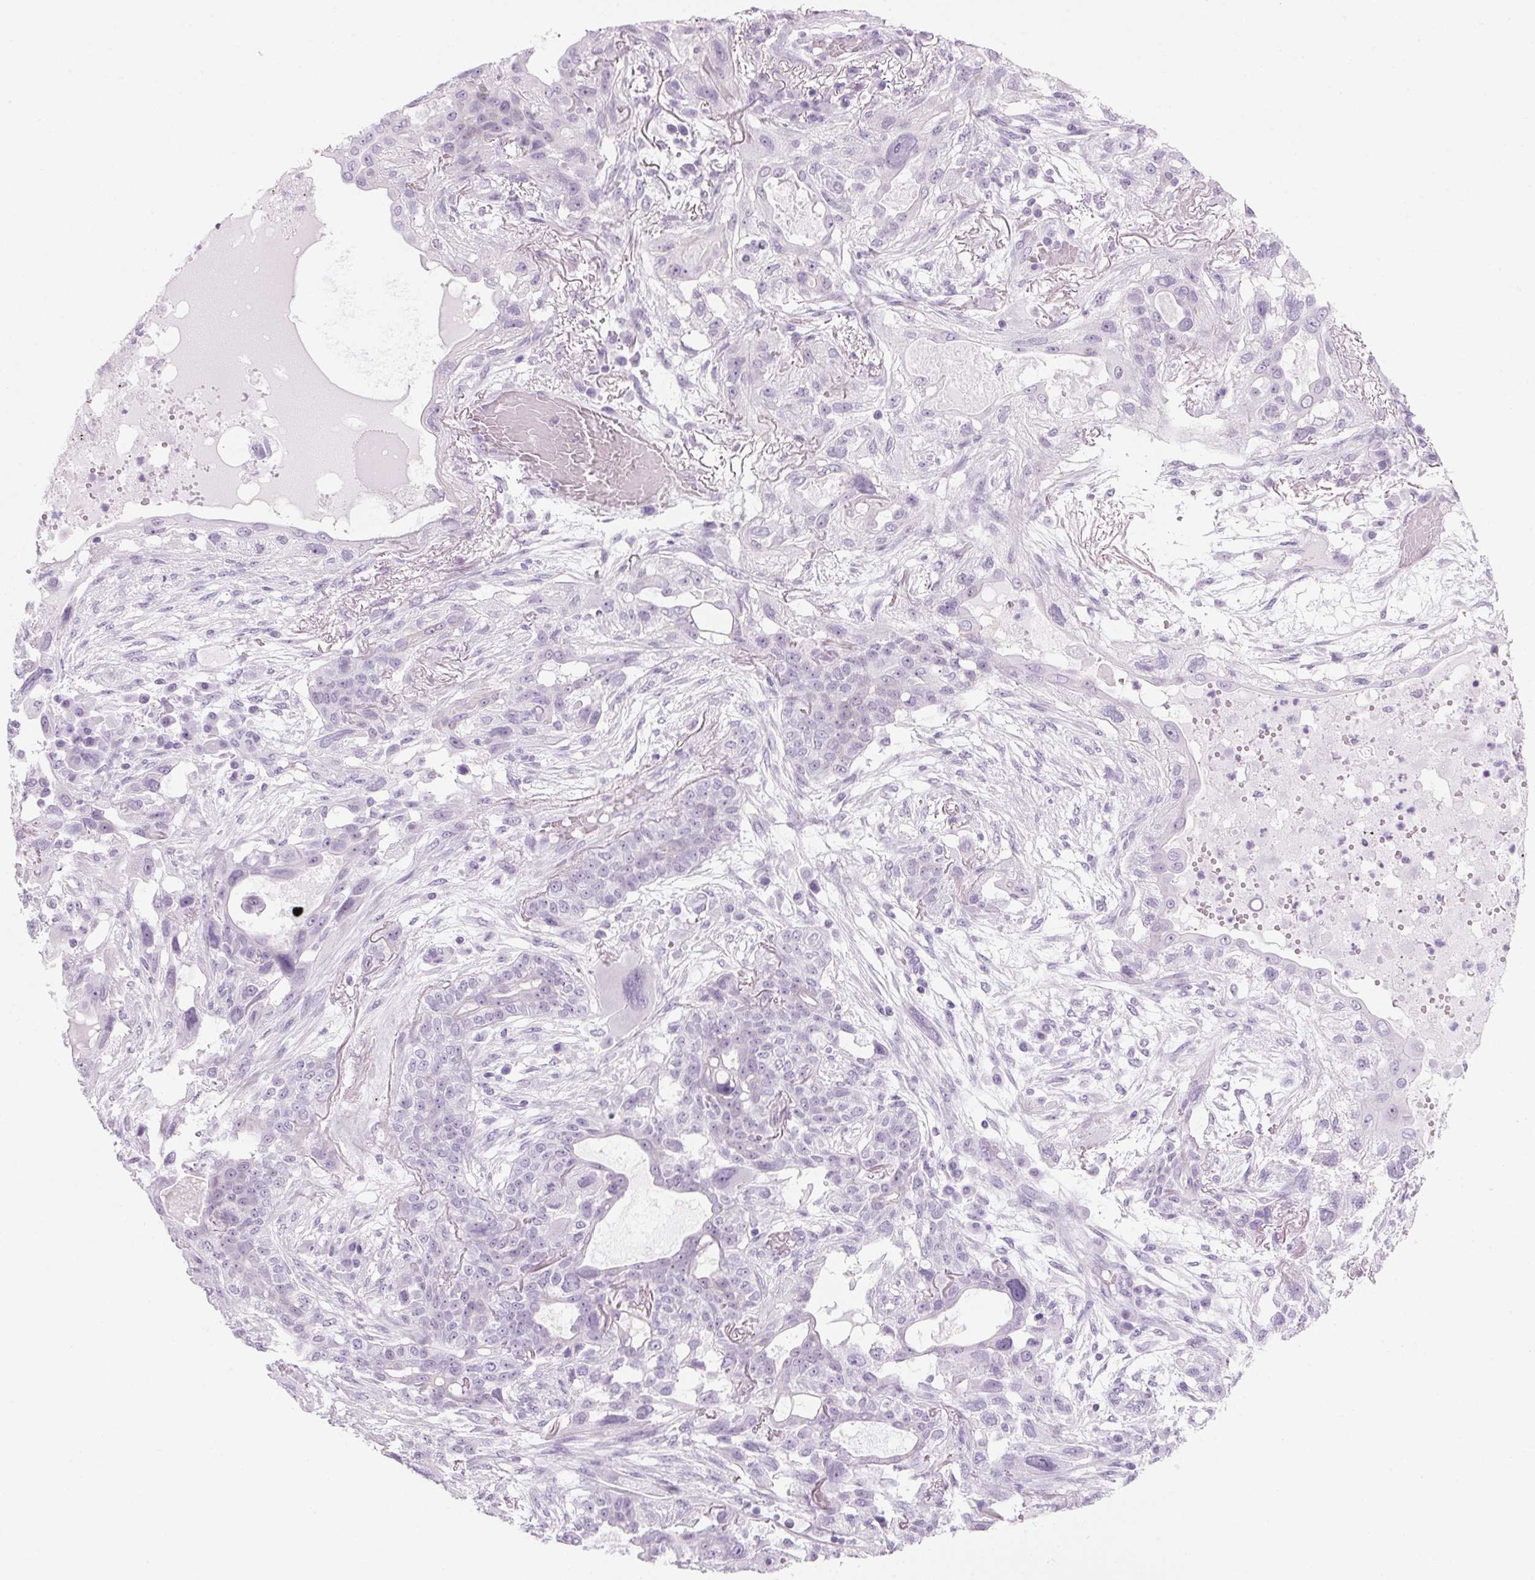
{"staining": {"intensity": "negative", "quantity": "none", "location": "none"}, "tissue": "lung cancer", "cell_type": "Tumor cells", "image_type": "cancer", "snomed": [{"axis": "morphology", "description": "Squamous cell carcinoma, NOS"}, {"axis": "topography", "description": "Lung"}], "caption": "Immunohistochemistry of lung cancer (squamous cell carcinoma) demonstrates no positivity in tumor cells.", "gene": "DNTTIP2", "patient": {"sex": "female", "age": 70}}